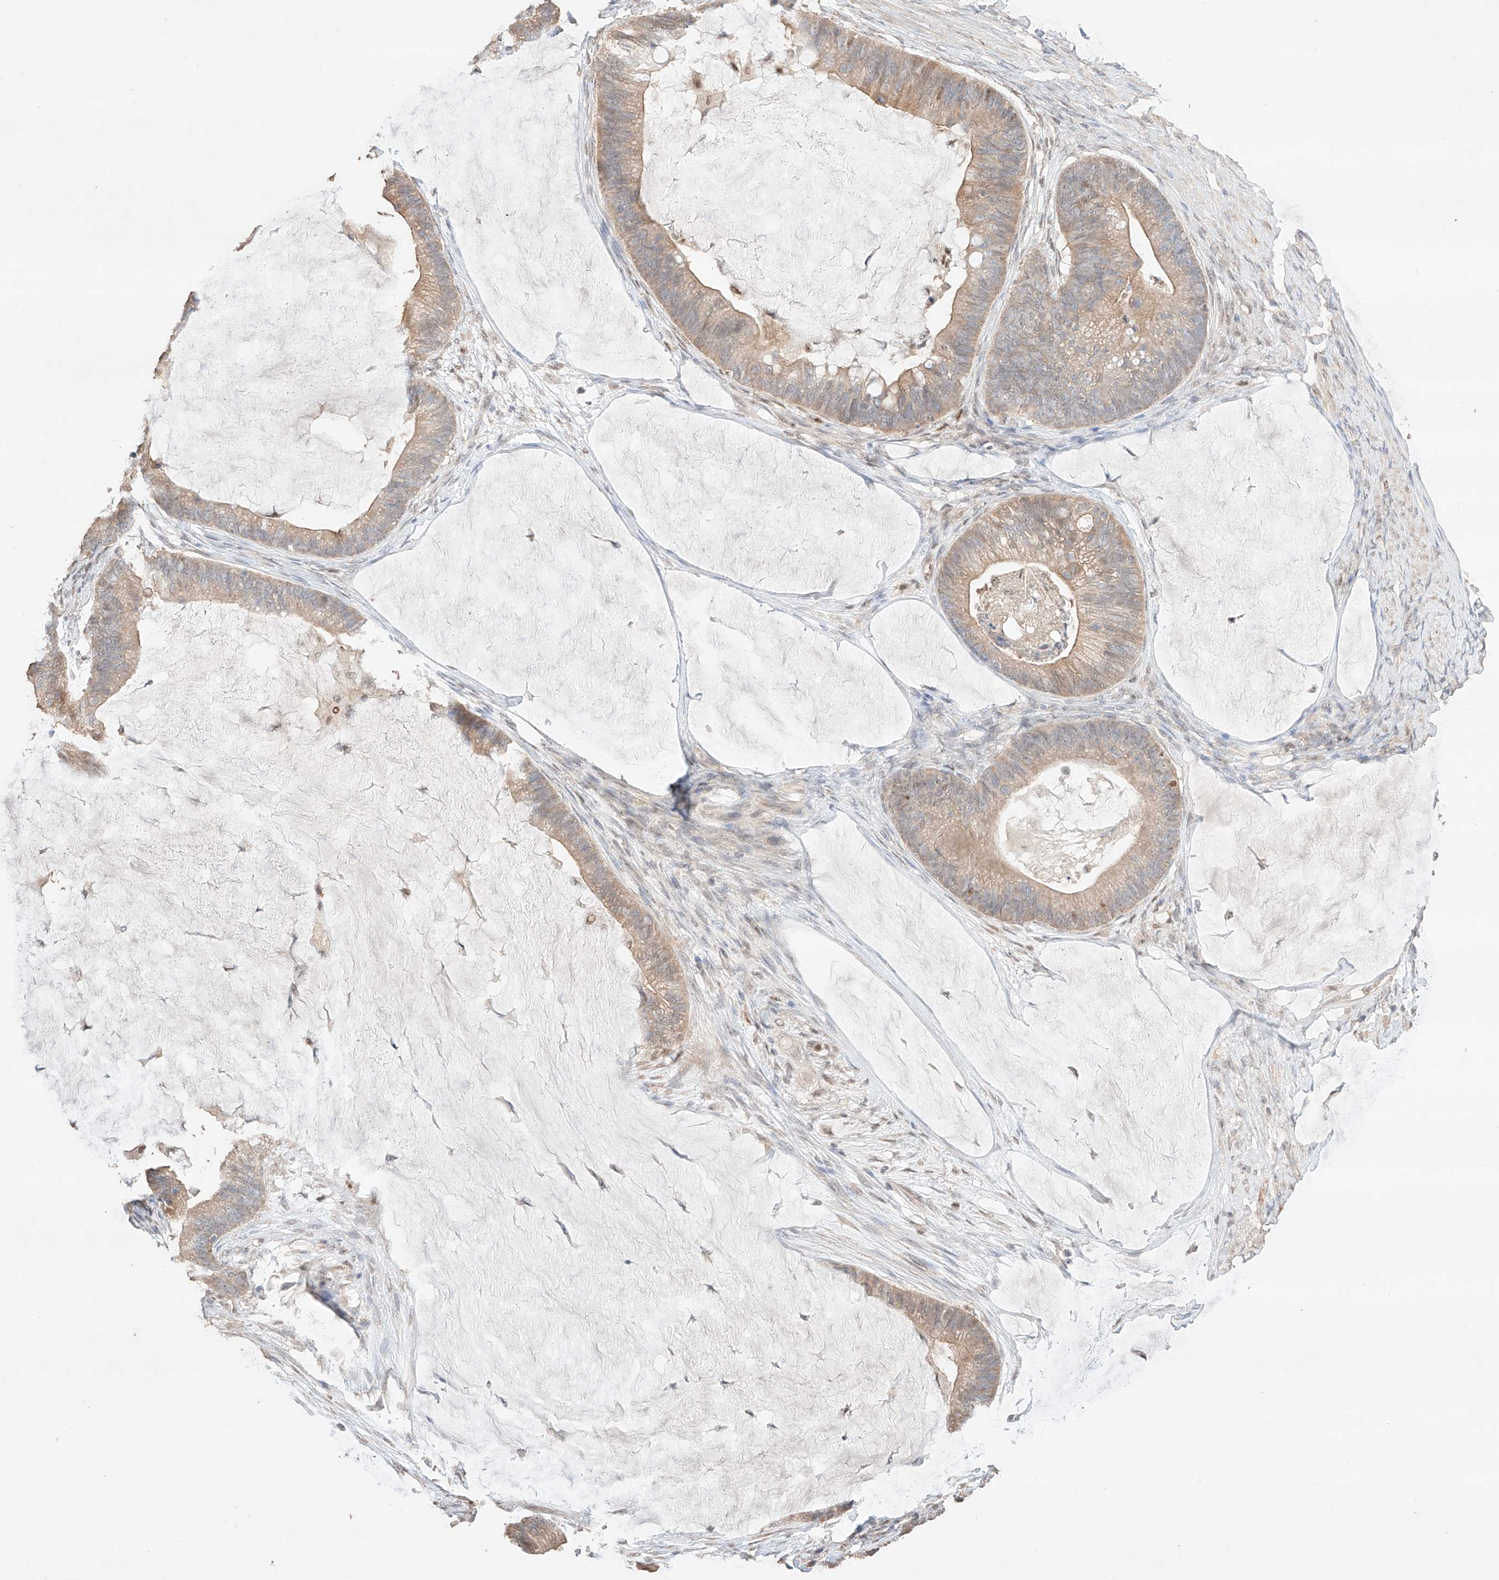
{"staining": {"intensity": "weak", "quantity": ">75%", "location": "cytoplasmic/membranous"}, "tissue": "ovarian cancer", "cell_type": "Tumor cells", "image_type": "cancer", "snomed": [{"axis": "morphology", "description": "Cystadenocarcinoma, mucinous, NOS"}, {"axis": "topography", "description": "Ovary"}], "caption": "Immunohistochemical staining of ovarian mucinous cystadenocarcinoma demonstrates low levels of weak cytoplasmic/membranous staining in approximately >75% of tumor cells.", "gene": "APIP", "patient": {"sex": "female", "age": 61}}